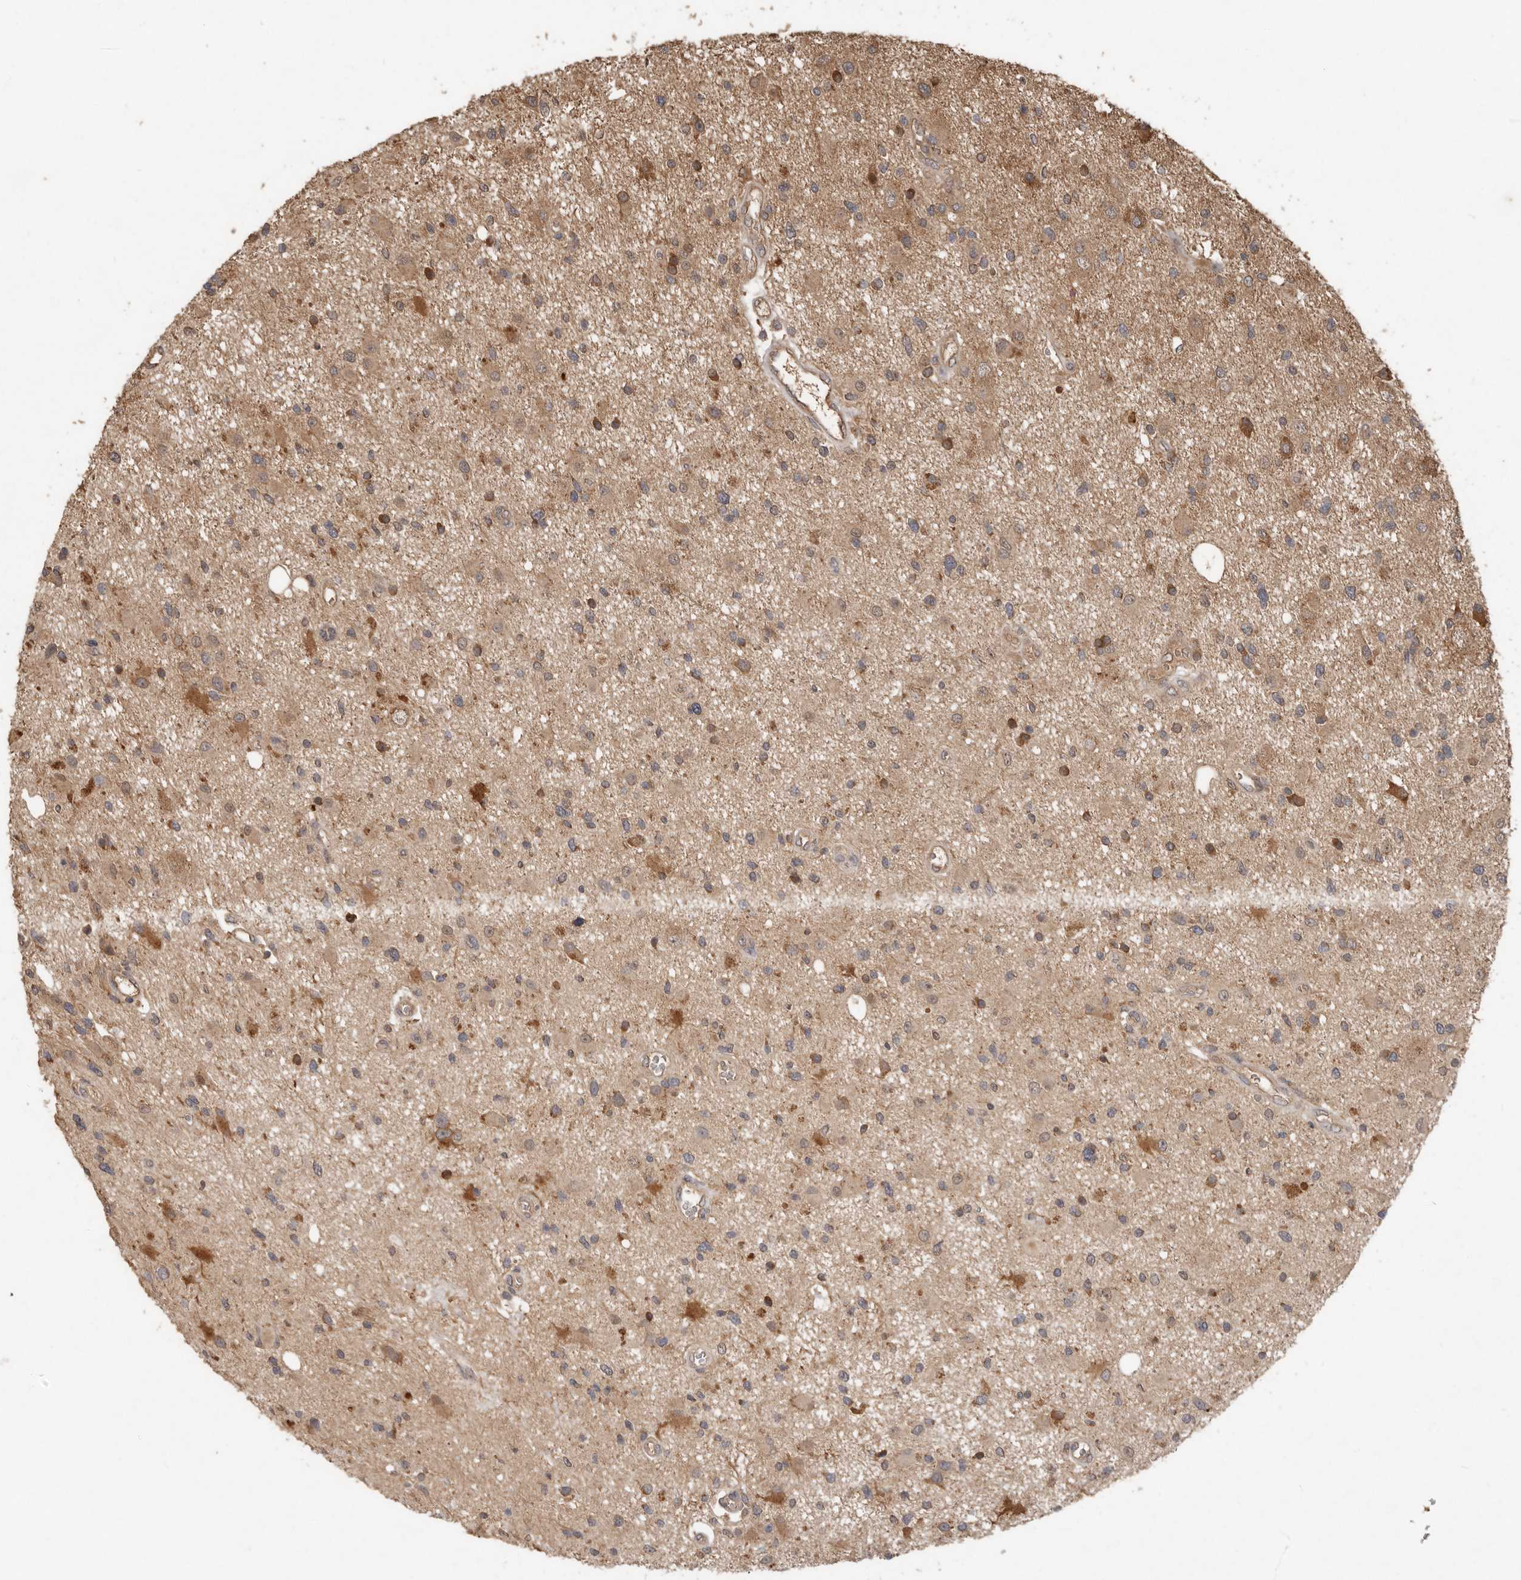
{"staining": {"intensity": "moderate", "quantity": ">75%", "location": "cytoplasmic/membranous"}, "tissue": "glioma", "cell_type": "Tumor cells", "image_type": "cancer", "snomed": [{"axis": "morphology", "description": "Glioma, malignant, High grade"}, {"axis": "topography", "description": "Brain"}], "caption": "Immunohistochemical staining of human glioma demonstrates medium levels of moderate cytoplasmic/membranous staining in approximately >75% of tumor cells. The protein is shown in brown color, while the nuclei are stained blue.", "gene": "KIF26B", "patient": {"sex": "male", "age": 33}}